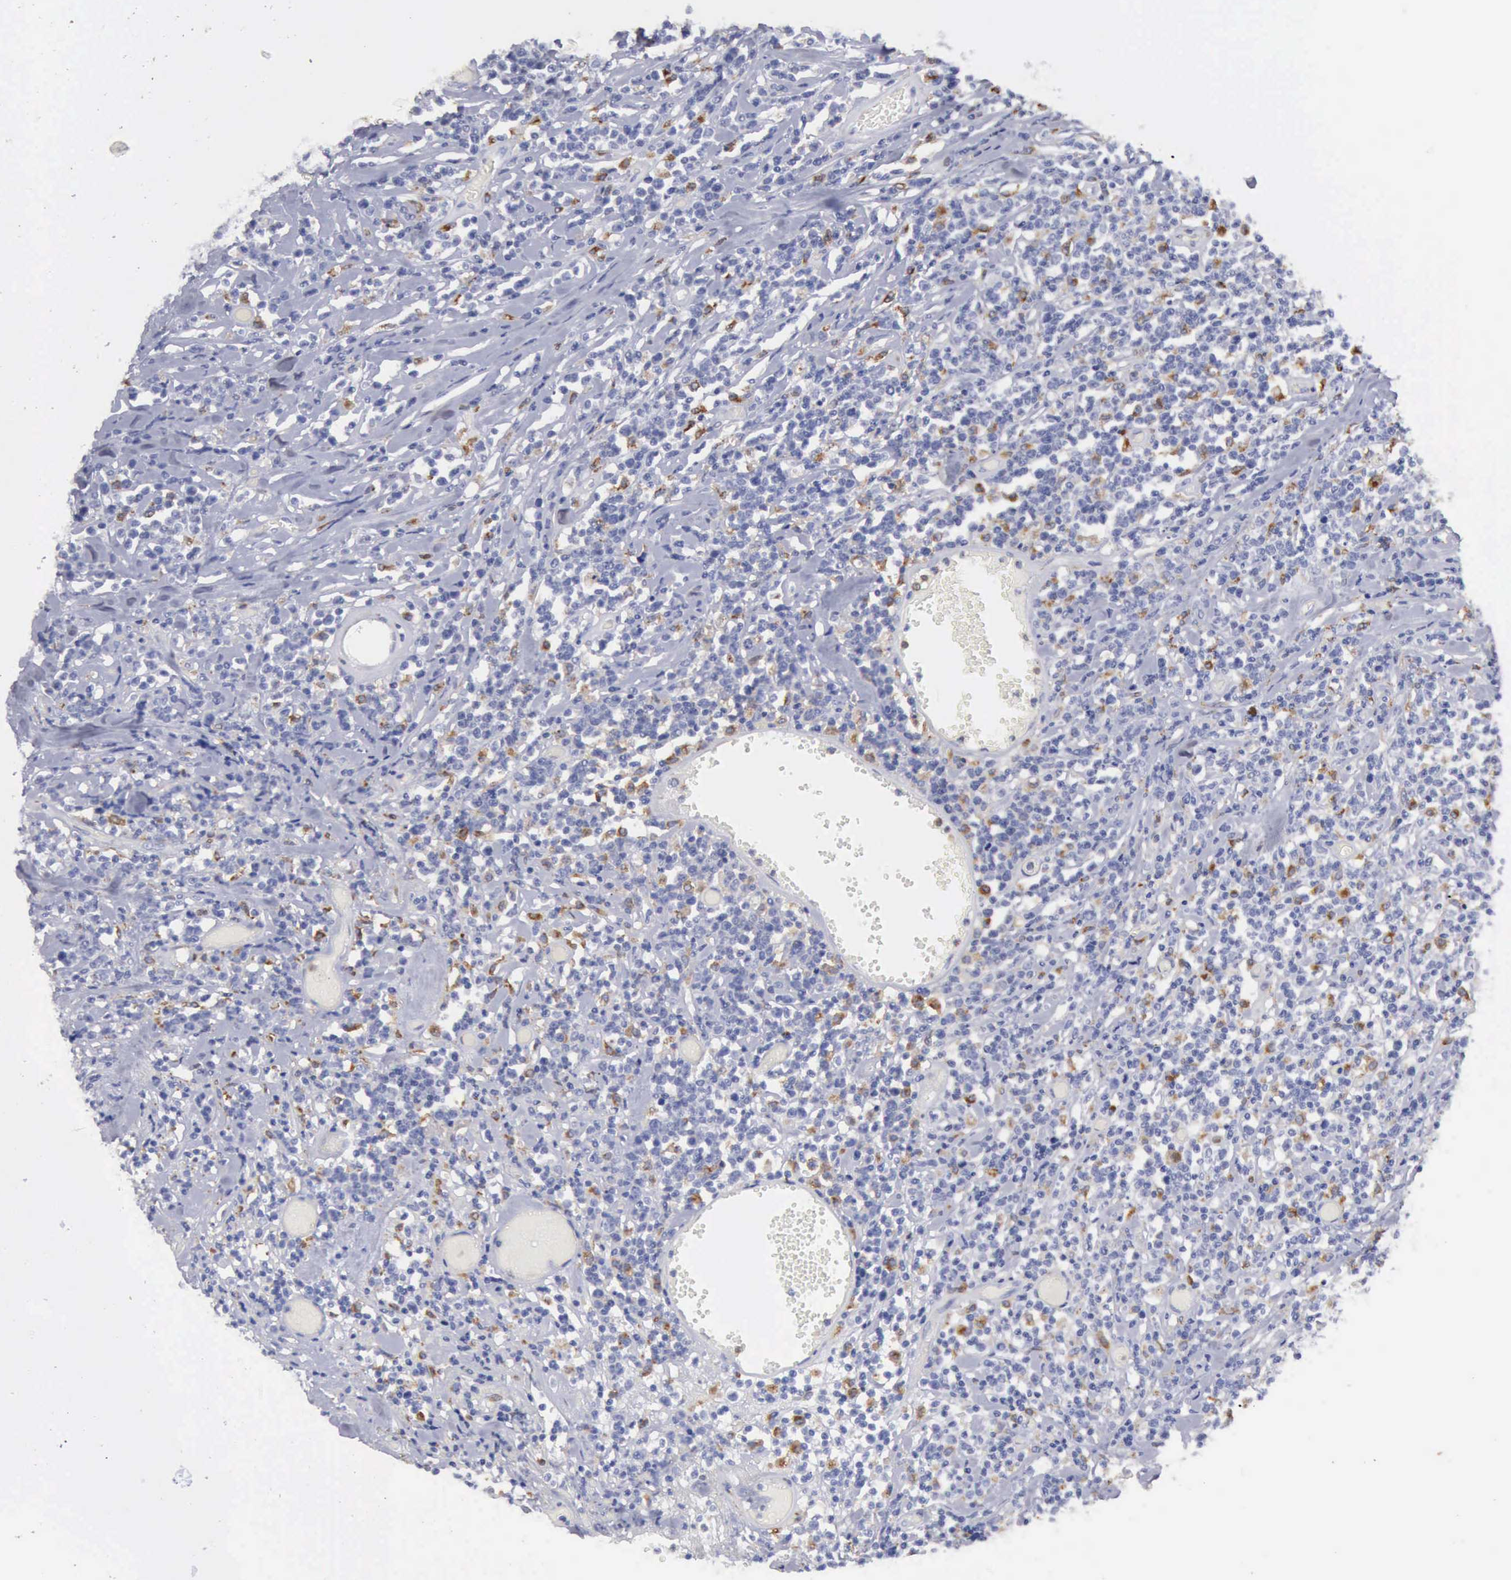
{"staining": {"intensity": "negative", "quantity": "none", "location": "none"}, "tissue": "lymphoma", "cell_type": "Tumor cells", "image_type": "cancer", "snomed": [{"axis": "morphology", "description": "Malignant lymphoma, non-Hodgkin's type, High grade"}, {"axis": "topography", "description": "Colon"}], "caption": "DAB (3,3'-diaminobenzidine) immunohistochemical staining of lymphoma shows no significant expression in tumor cells.", "gene": "CTSS", "patient": {"sex": "male", "age": 82}}